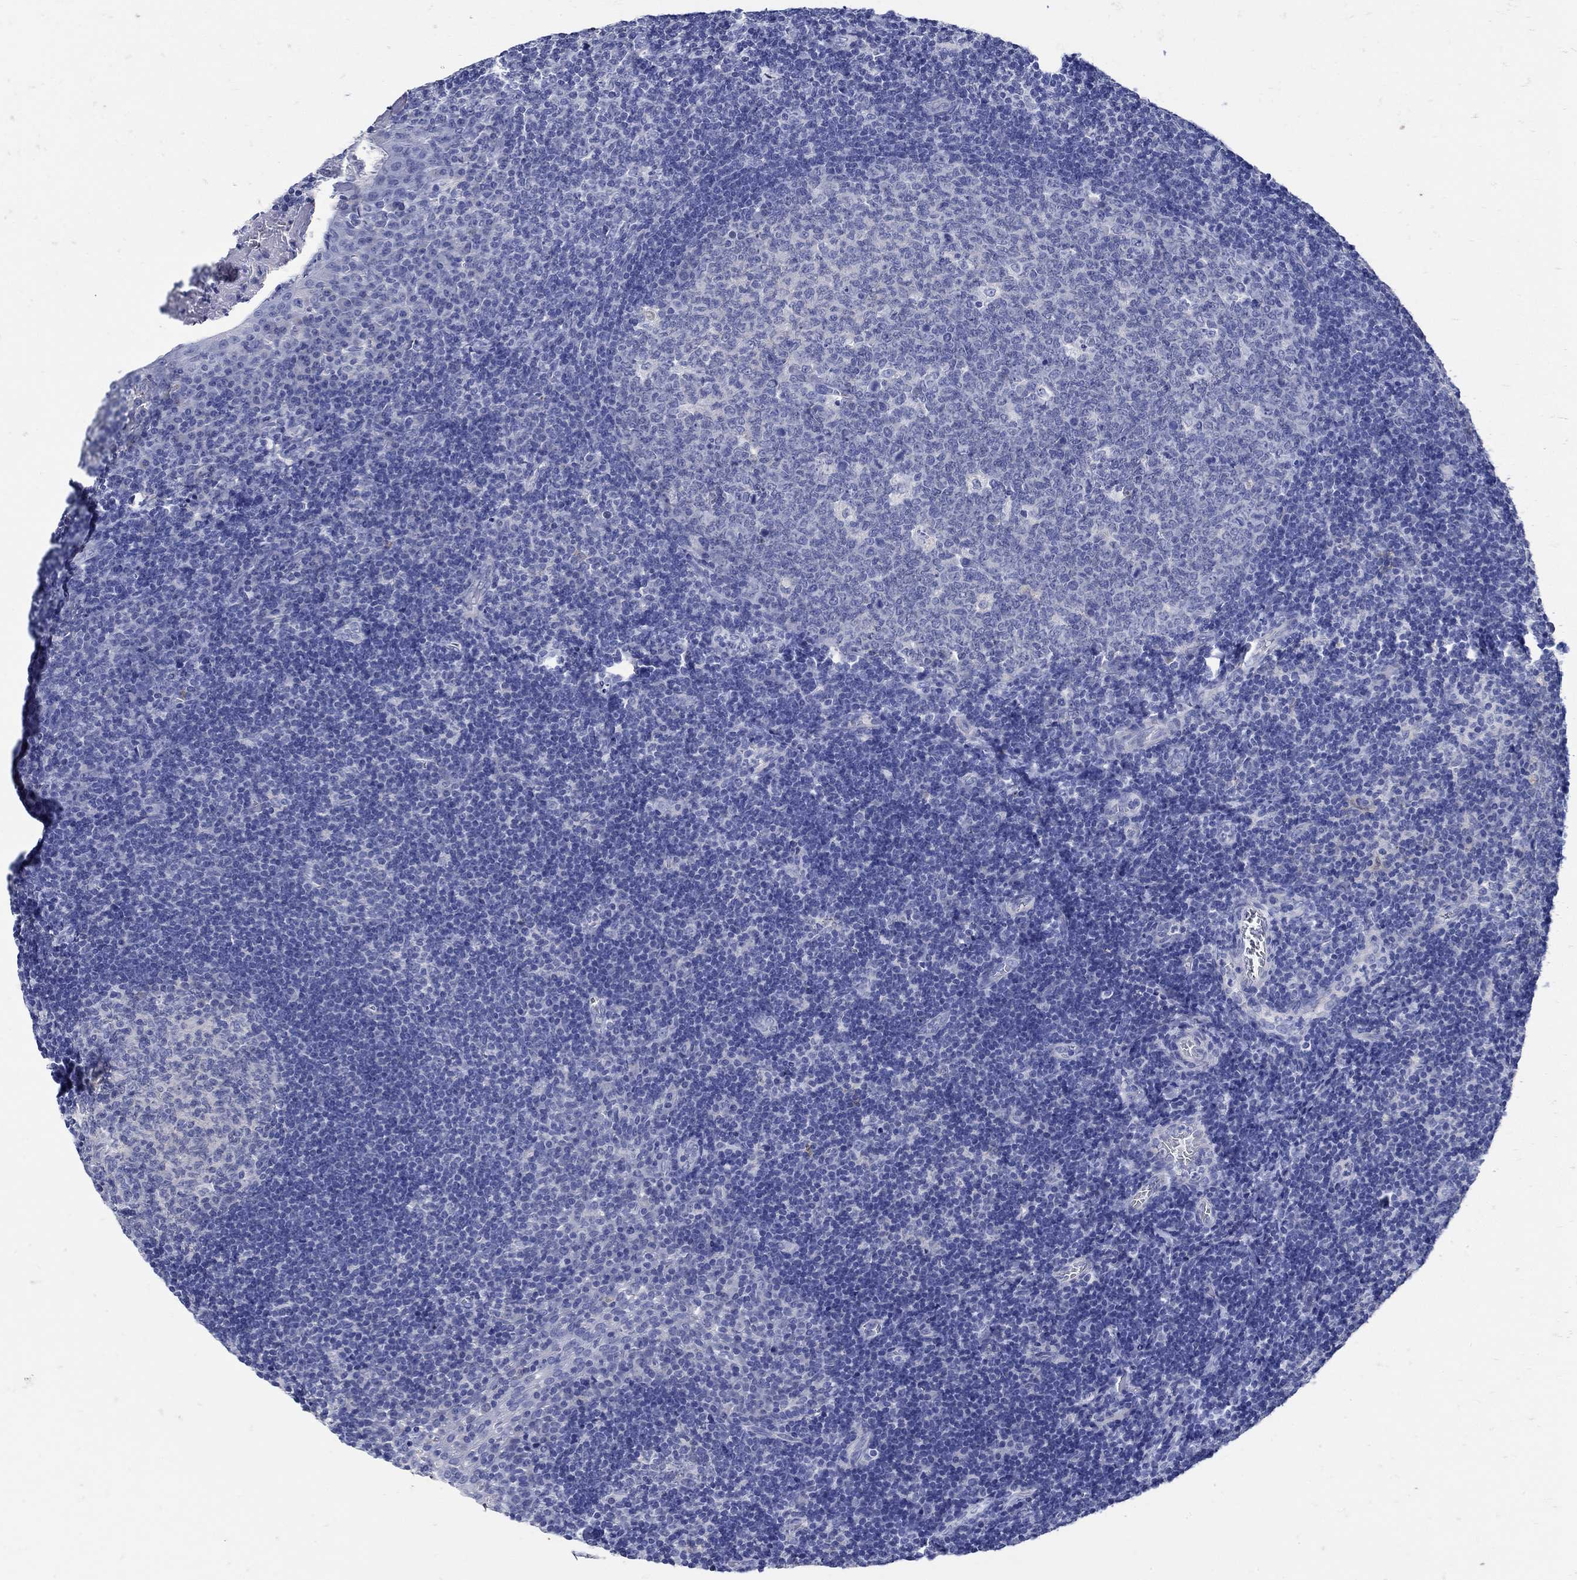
{"staining": {"intensity": "negative", "quantity": "none", "location": "none"}, "tissue": "tonsil", "cell_type": "Germinal center cells", "image_type": "normal", "snomed": [{"axis": "morphology", "description": "Normal tissue, NOS"}, {"axis": "topography", "description": "Tonsil"}], "caption": "Immunohistochemistry (IHC) micrograph of benign tonsil: tonsil stained with DAB (3,3'-diaminobenzidine) reveals no significant protein expression in germinal center cells. (Brightfield microscopy of DAB IHC at high magnification).", "gene": "NOS1", "patient": {"sex": "female", "age": 13}}